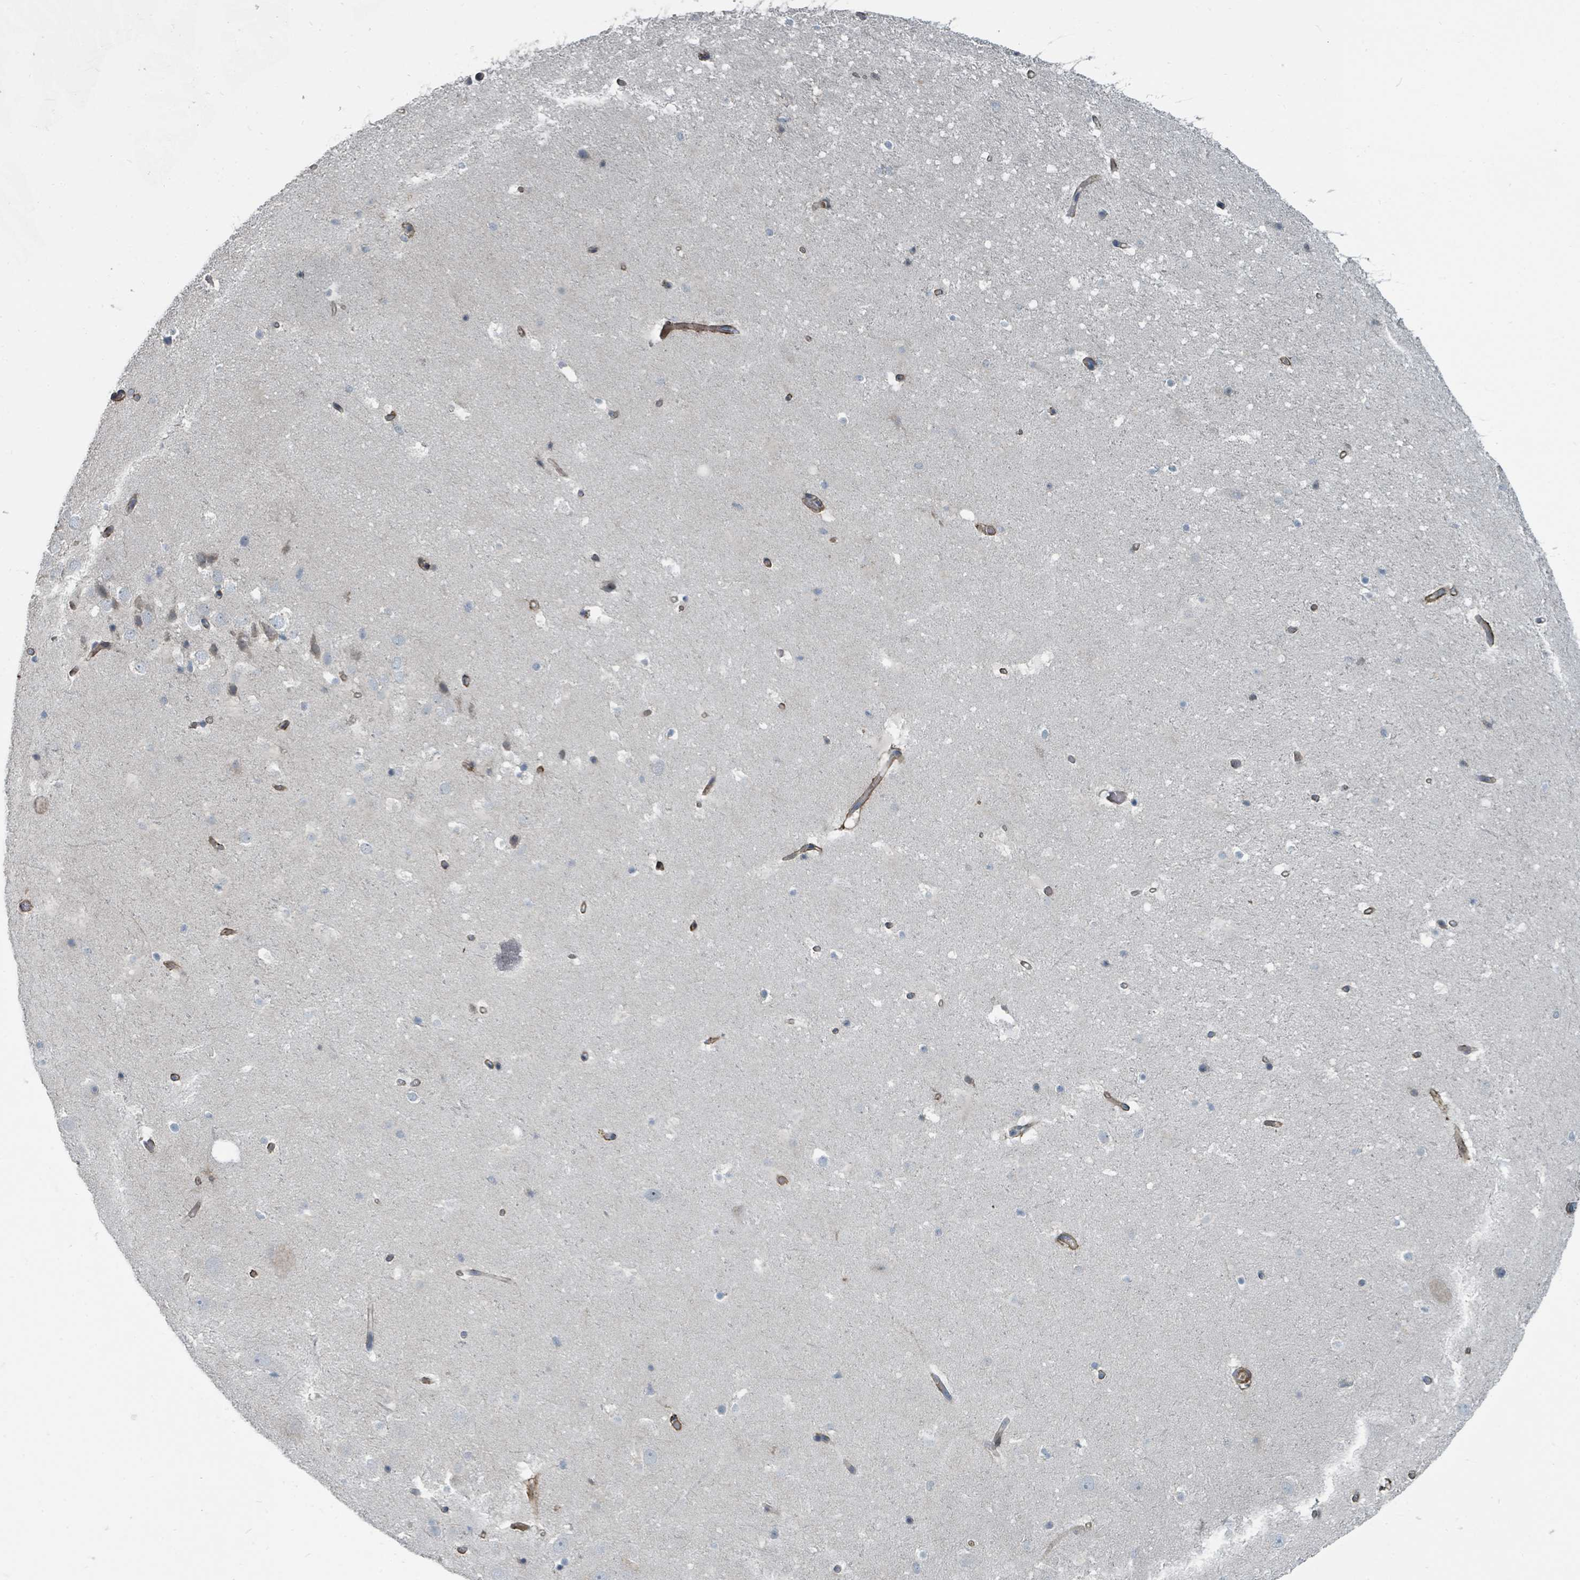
{"staining": {"intensity": "negative", "quantity": "none", "location": "none"}, "tissue": "hippocampus", "cell_type": "Glial cells", "image_type": "normal", "snomed": [{"axis": "morphology", "description": "Normal tissue, NOS"}, {"axis": "topography", "description": "Hippocampus"}], "caption": "DAB immunohistochemical staining of benign human hippocampus reveals no significant positivity in glial cells. Brightfield microscopy of immunohistochemistry (IHC) stained with DAB (3,3'-diaminobenzidine) (brown) and hematoxylin (blue), captured at high magnification.", "gene": "SLC44A5", "patient": {"sex": "male", "age": 37}}